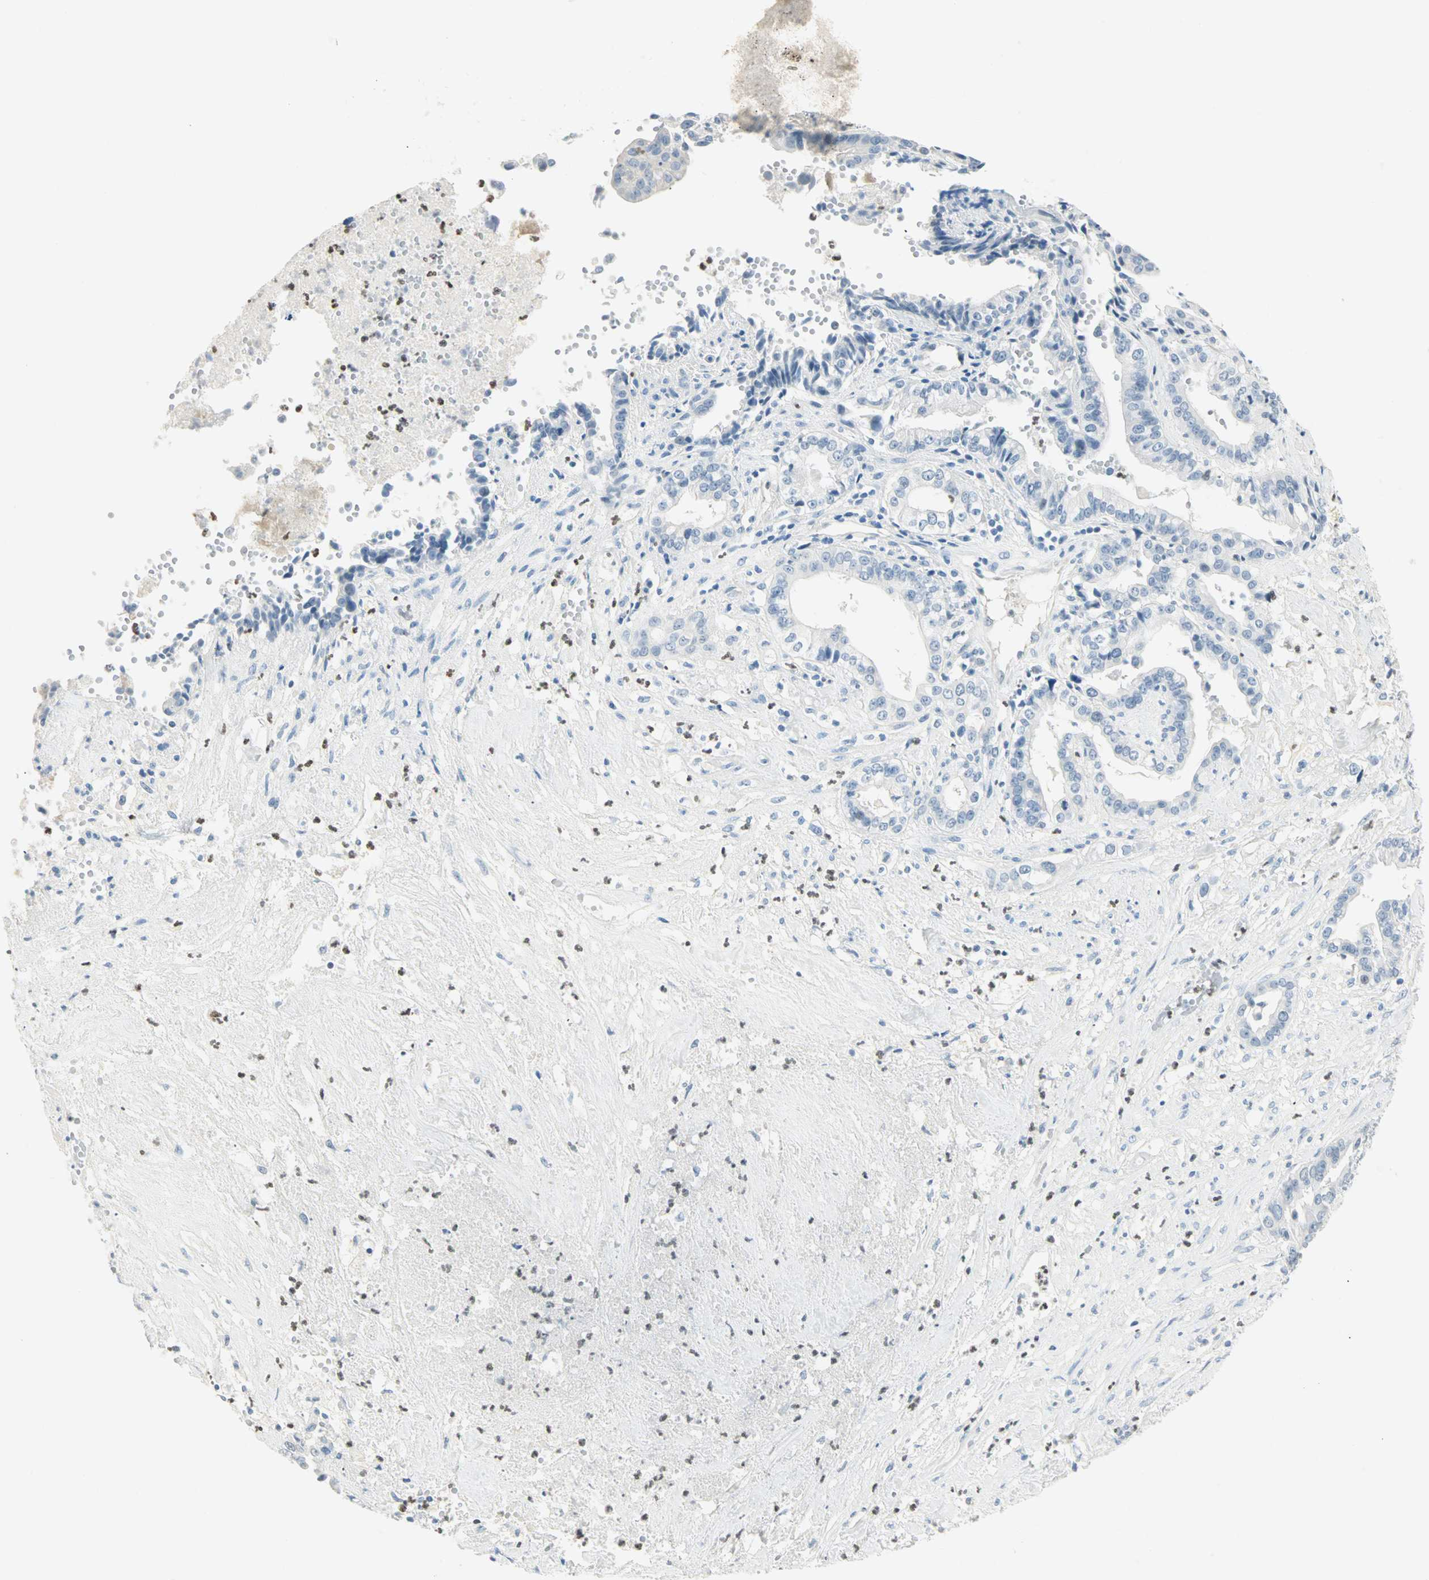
{"staining": {"intensity": "negative", "quantity": "none", "location": "none"}, "tissue": "liver cancer", "cell_type": "Tumor cells", "image_type": "cancer", "snomed": [{"axis": "morphology", "description": "Cholangiocarcinoma"}, {"axis": "topography", "description": "Liver"}], "caption": "Liver cancer was stained to show a protein in brown. There is no significant staining in tumor cells. (Brightfield microscopy of DAB immunohistochemistry (IHC) at high magnification).", "gene": "MLLT10", "patient": {"sex": "female", "age": 61}}